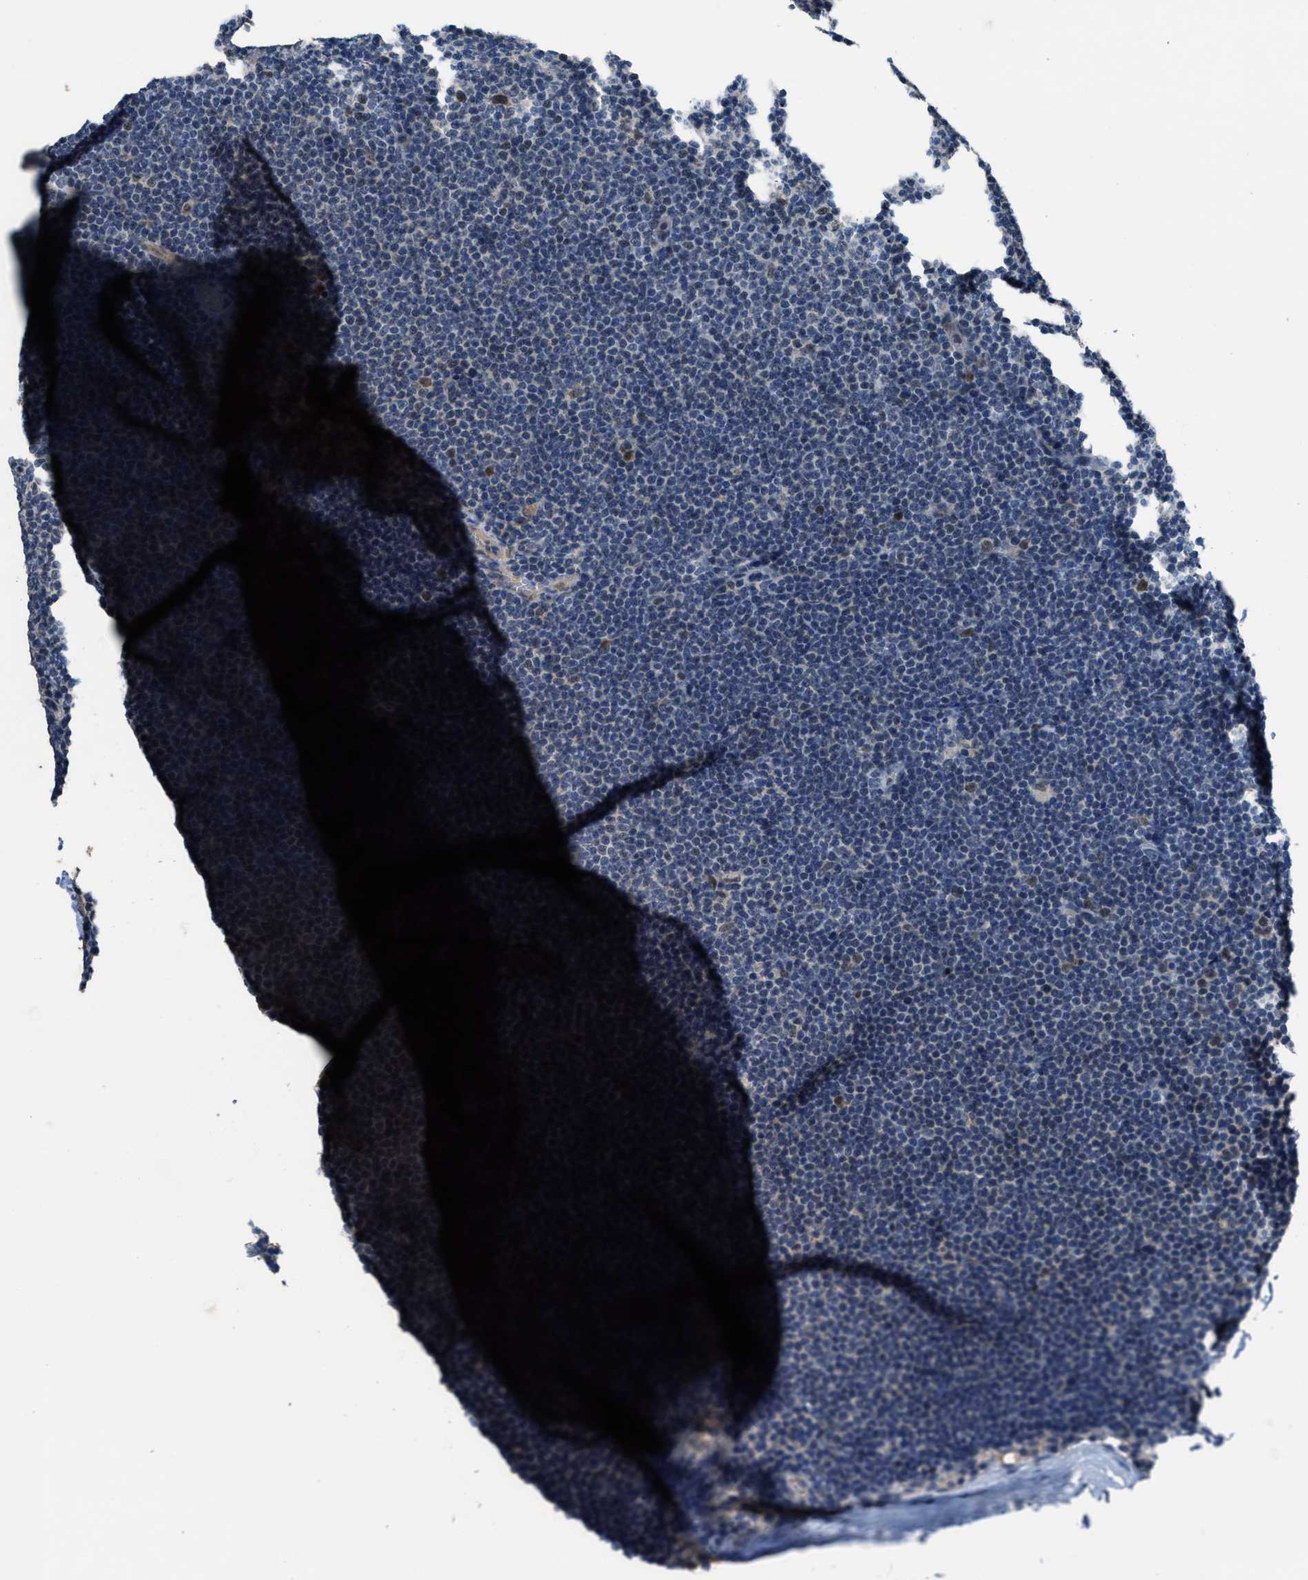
{"staining": {"intensity": "weak", "quantity": "<25%", "location": "nuclear"}, "tissue": "lymphoma", "cell_type": "Tumor cells", "image_type": "cancer", "snomed": [{"axis": "morphology", "description": "Malignant lymphoma, non-Hodgkin's type, Low grade"}, {"axis": "topography", "description": "Lymph node"}], "caption": "This photomicrograph is of lymphoma stained with IHC to label a protein in brown with the nuclei are counter-stained blue. There is no staining in tumor cells.", "gene": "DUSP19", "patient": {"sex": "female", "age": 53}}